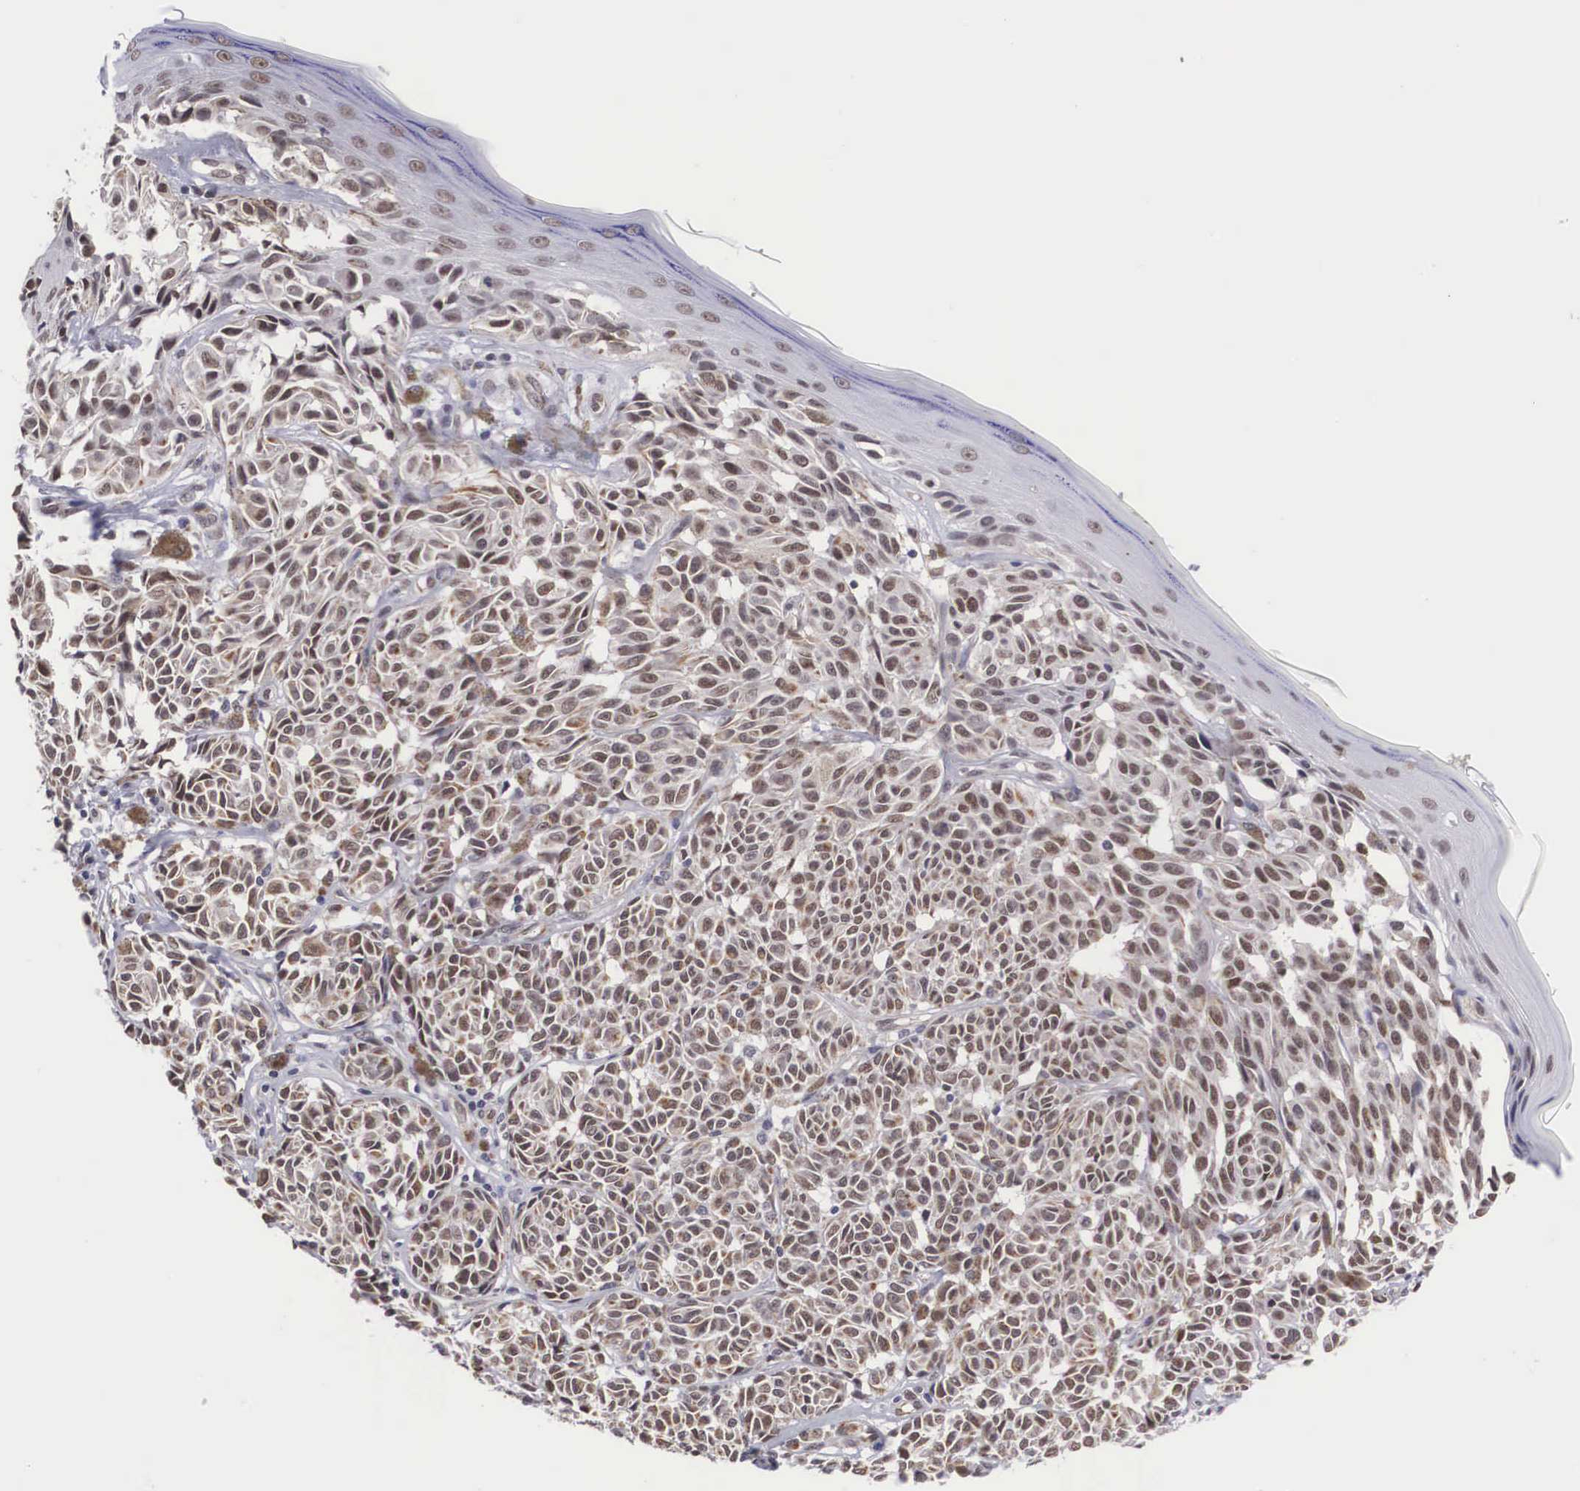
{"staining": {"intensity": "weak", "quantity": ">75%", "location": "nuclear"}, "tissue": "melanoma", "cell_type": "Tumor cells", "image_type": "cancer", "snomed": [{"axis": "morphology", "description": "Malignant melanoma, NOS"}, {"axis": "topography", "description": "Skin"}], "caption": "Melanoma stained for a protein exhibits weak nuclear positivity in tumor cells.", "gene": "MORC2", "patient": {"sex": "male", "age": 49}}